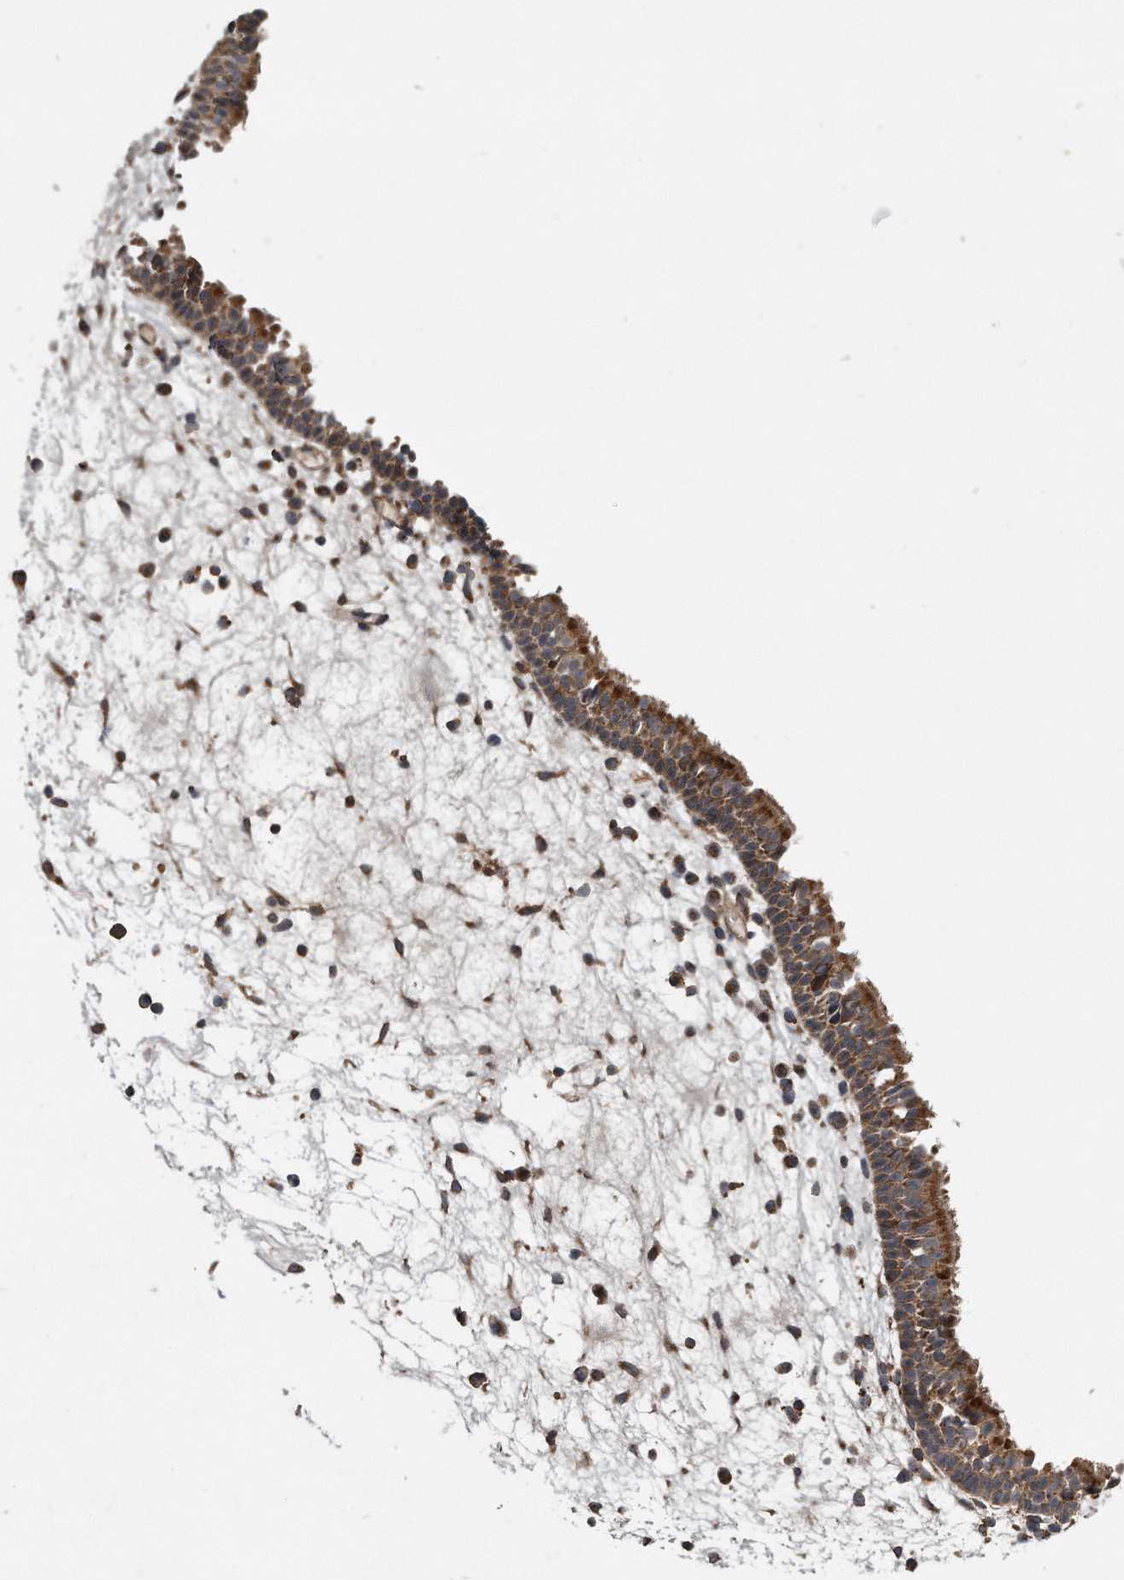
{"staining": {"intensity": "moderate", "quantity": ">75%", "location": "cytoplasmic/membranous"}, "tissue": "nasopharynx", "cell_type": "Respiratory epithelial cells", "image_type": "normal", "snomed": [{"axis": "morphology", "description": "Normal tissue, NOS"}, {"axis": "morphology", "description": "Inflammation, NOS"}, {"axis": "morphology", "description": "Malignant melanoma, Metastatic site"}, {"axis": "topography", "description": "Nasopharynx"}], "caption": "Respiratory epithelial cells show medium levels of moderate cytoplasmic/membranous positivity in about >75% of cells in unremarkable nasopharynx. The staining was performed using DAB to visualize the protein expression in brown, while the nuclei were stained in blue with hematoxylin (Magnification: 20x).", "gene": "ALPK2", "patient": {"sex": "male", "age": 70}}